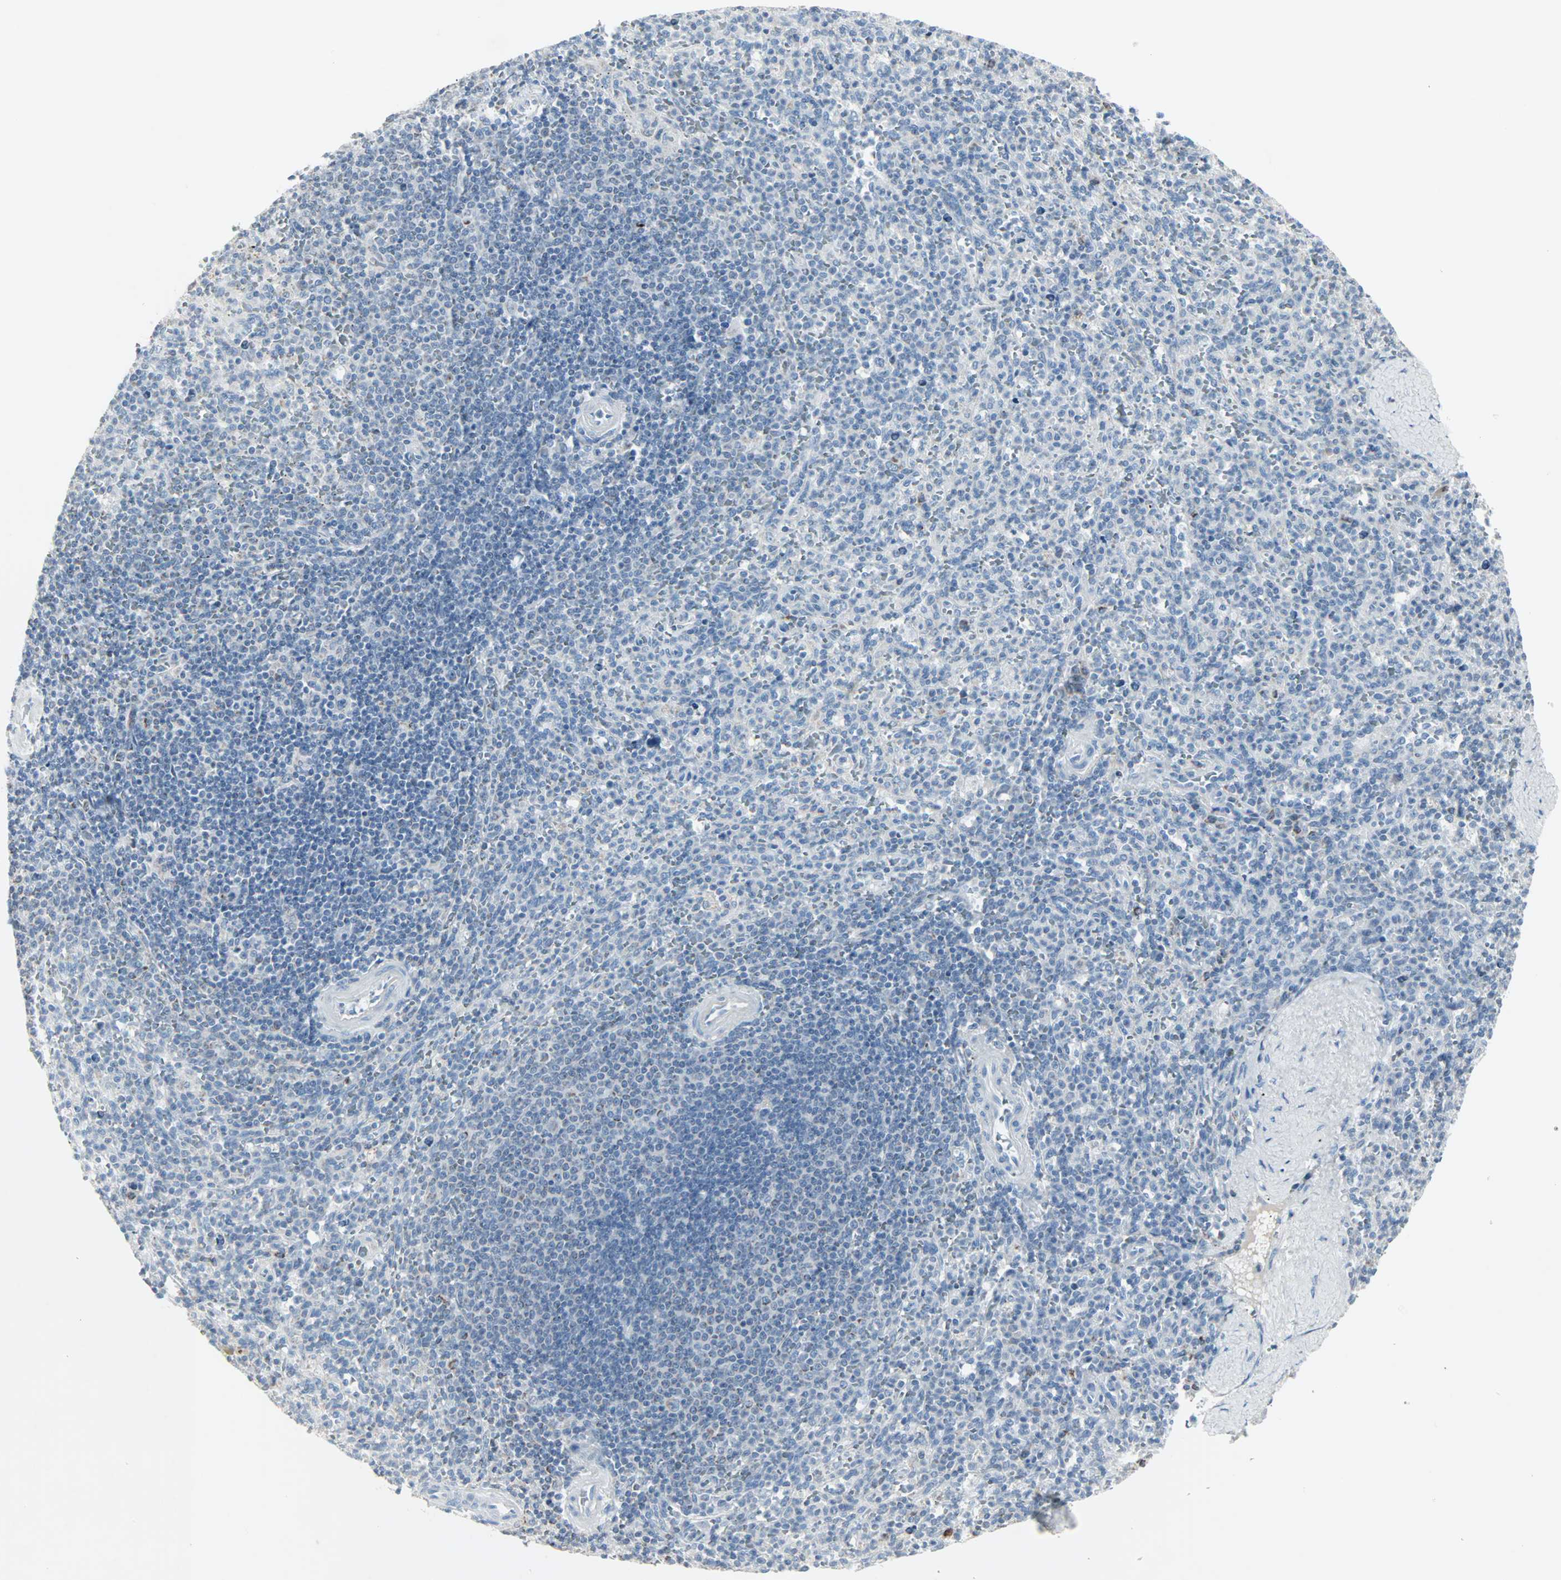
{"staining": {"intensity": "weak", "quantity": "<25%", "location": "cytoplasmic/membranous"}, "tissue": "spleen", "cell_type": "Cells in red pulp", "image_type": "normal", "snomed": [{"axis": "morphology", "description": "Normal tissue, NOS"}, {"axis": "topography", "description": "Spleen"}], "caption": "Cells in red pulp show no significant protein staining in normal spleen.", "gene": "IDH2", "patient": {"sex": "male", "age": 36}}